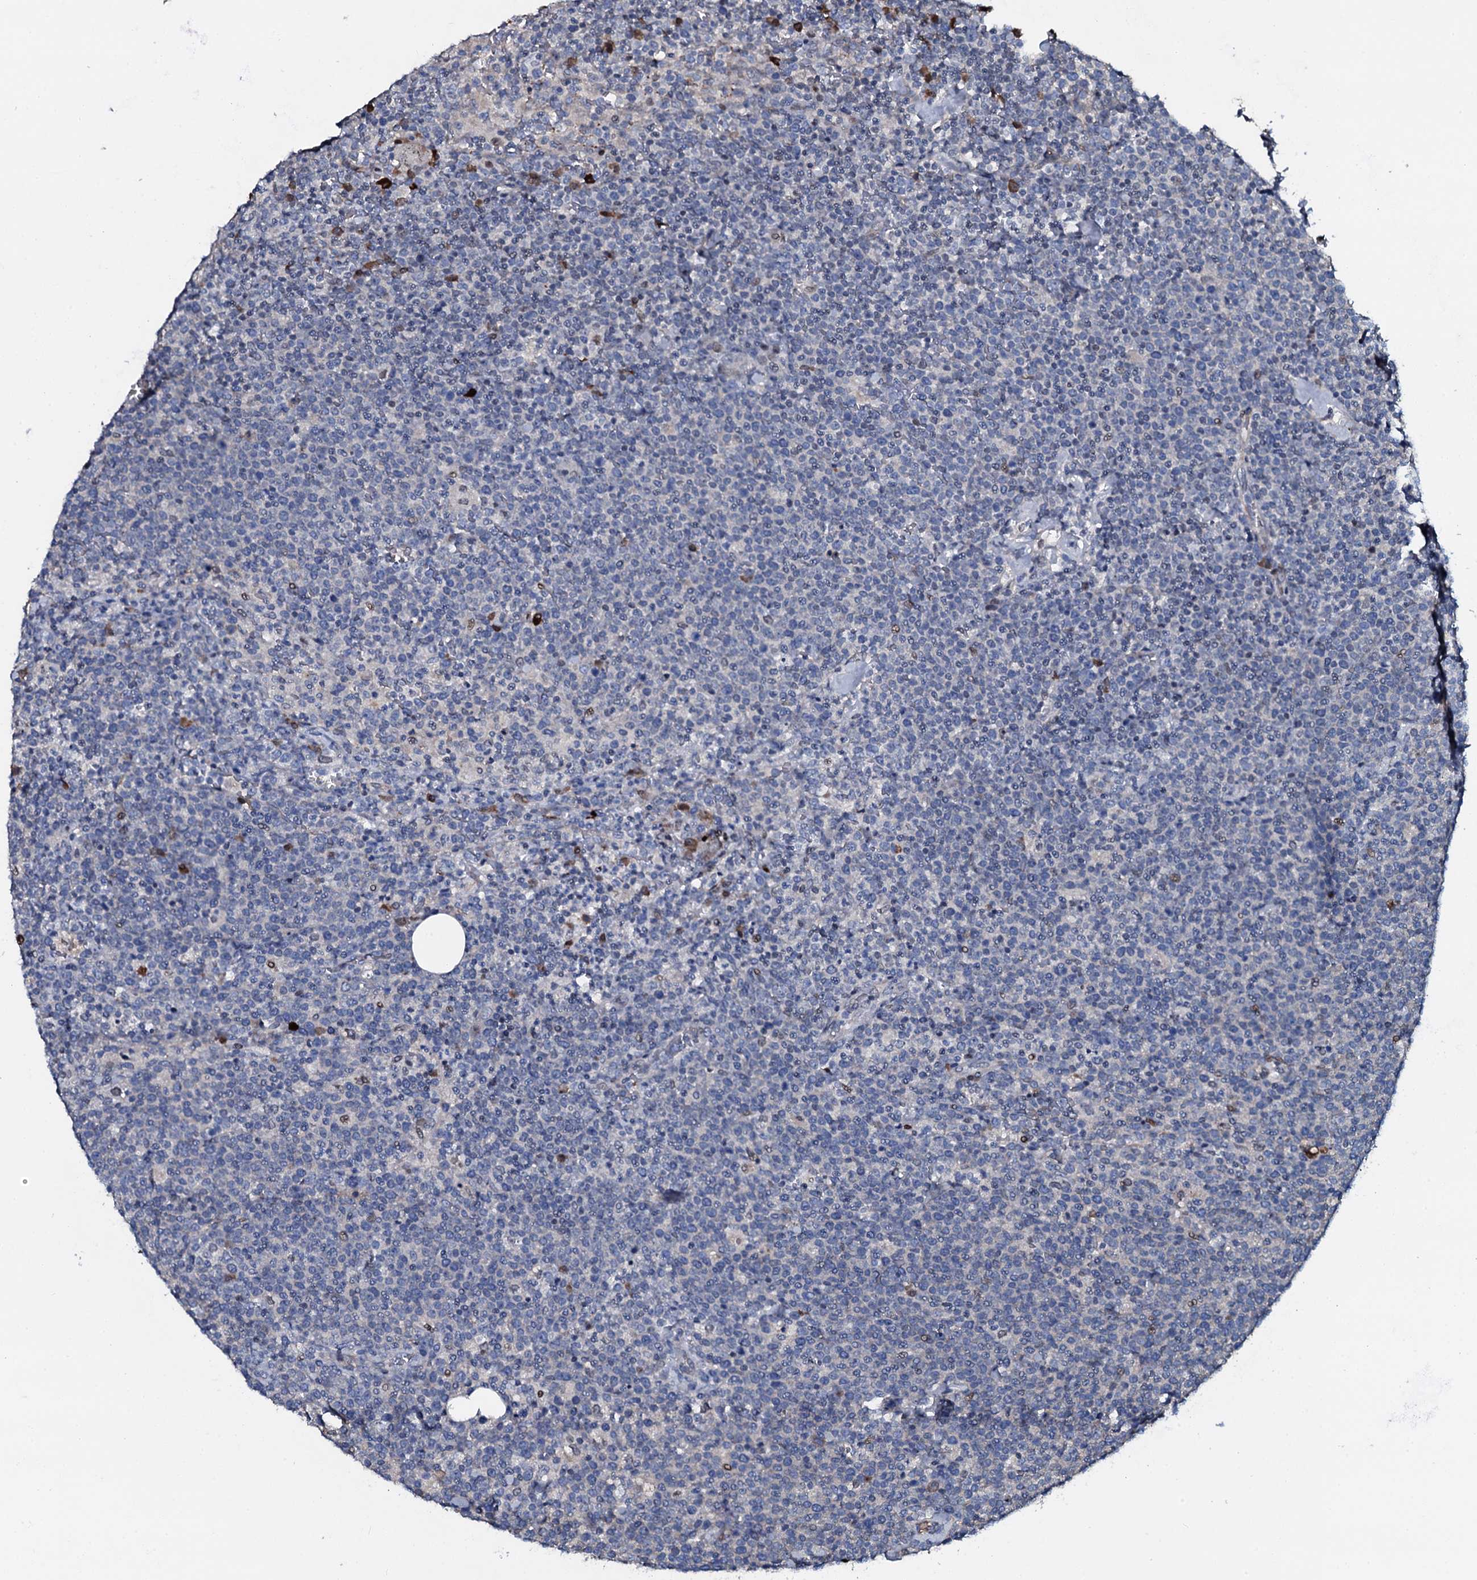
{"staining": {"intensity": "negative", "quantity": "none", "location": "none"}, "tissue": "lymphoma", "cell_type": "Tumor cells", "image_type": "cancer", "snomed": [{"axis": "morphology", "description": "Malignant lymphoma, non-Hodgkin's type, High grade"}, {"axis": "topography", "description": "Lymph node"}], "caption": "Tumor cells are negative for protein expression in human lymphoma.", "gene": "LYG2", "patient": {"sex": "male", "age": 61}}